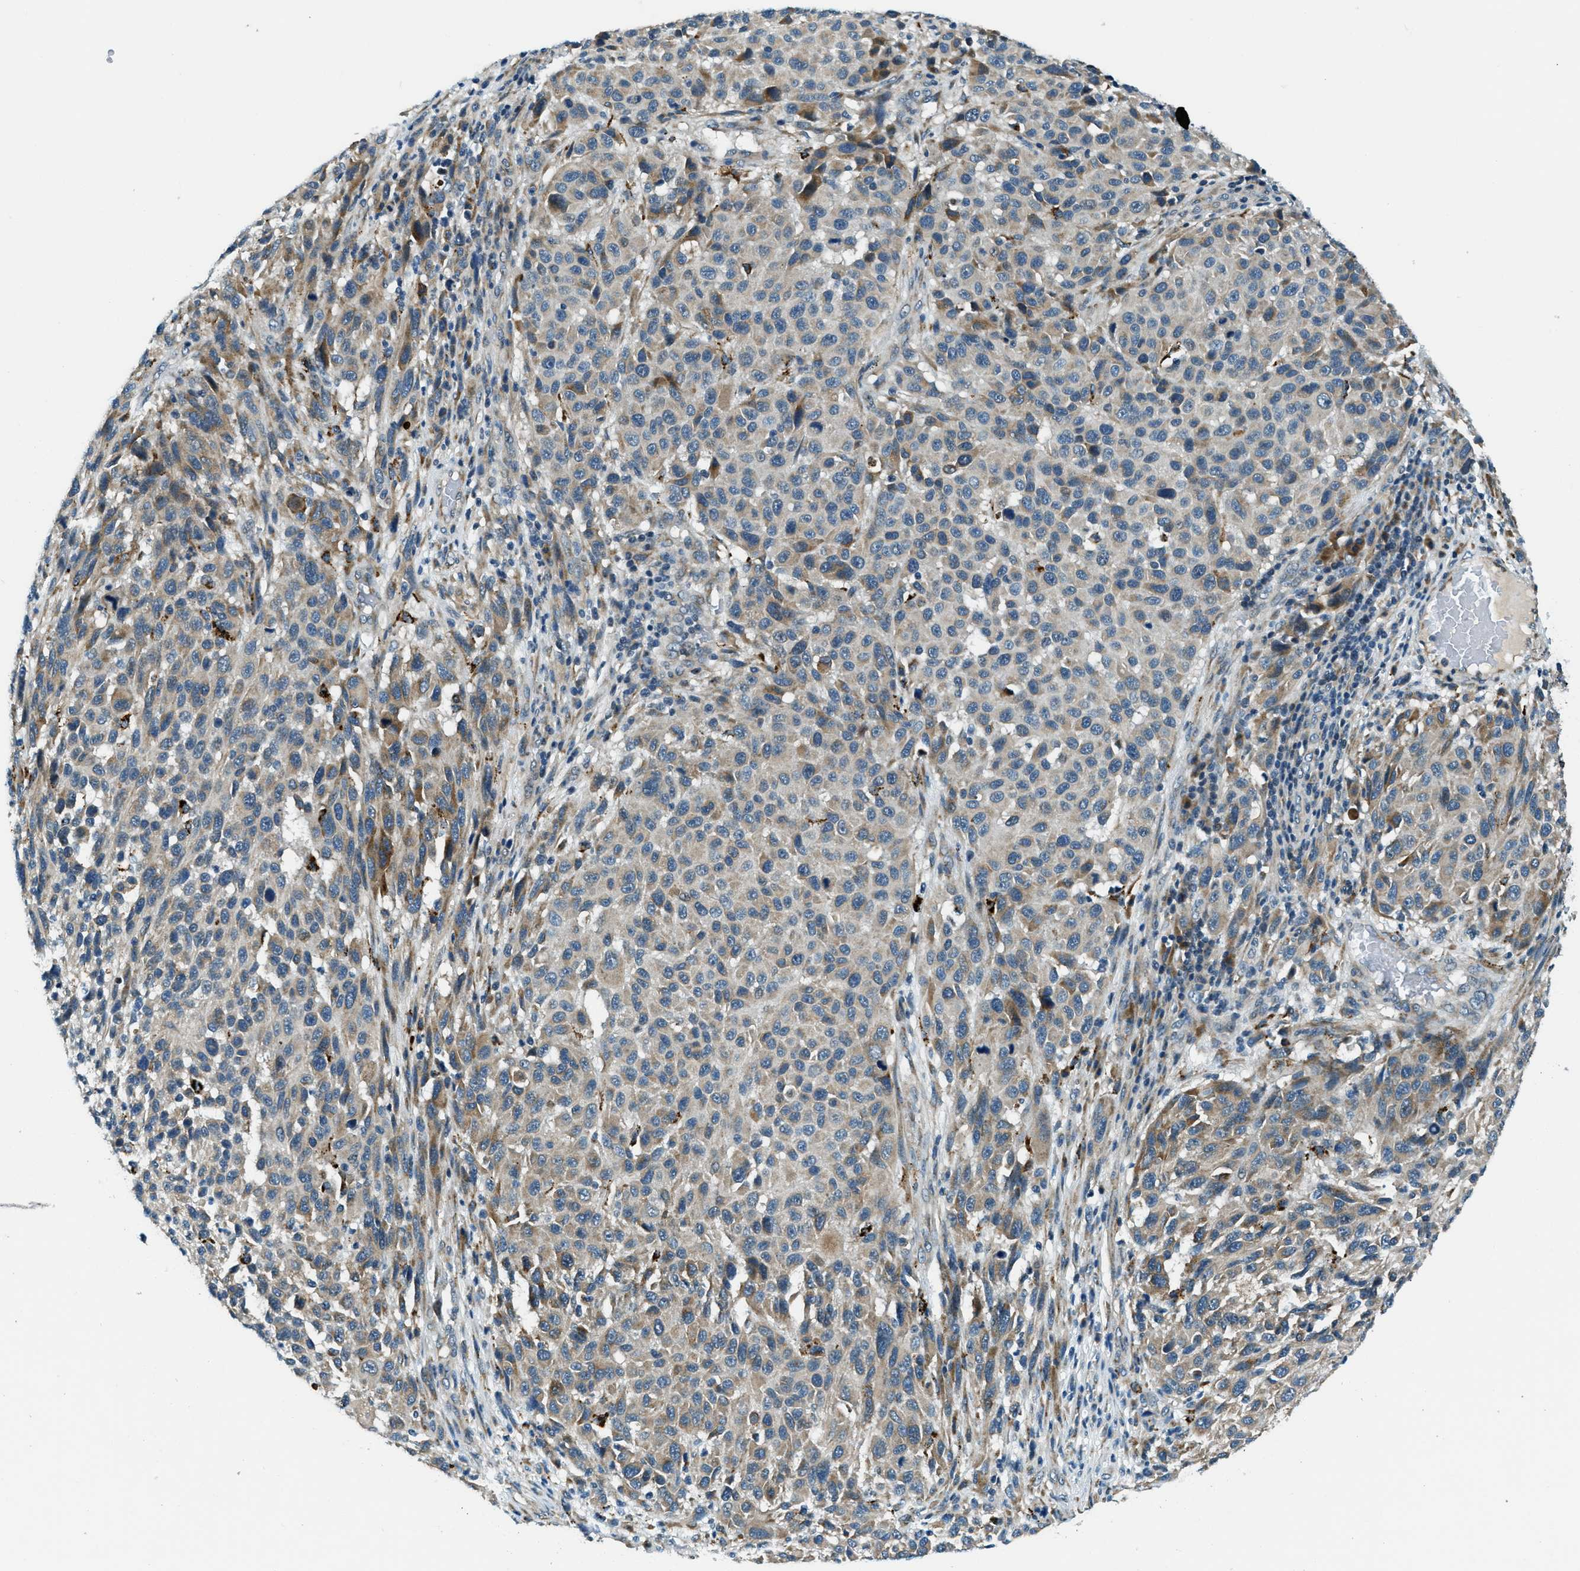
{"staining": {"intensity": "weak", "quantity": "<25%", "location": "cytoplasmic/membranous"}, "tissue": "melanoma", "cell_type": "Tumor cells", "image_type": "cancer", "snomed": [{"axis": "morphology", "description": "Malignant melanoma, Metastatic site"}, {"axis": "topography", "description": "Lymph node"}], "caption": "Protein analysis of malignant melanoma (metastatic site) shows no significant expression in tumor cells.", "gene": "GINM1", "patient": {"sex": "male", "age": 61}}